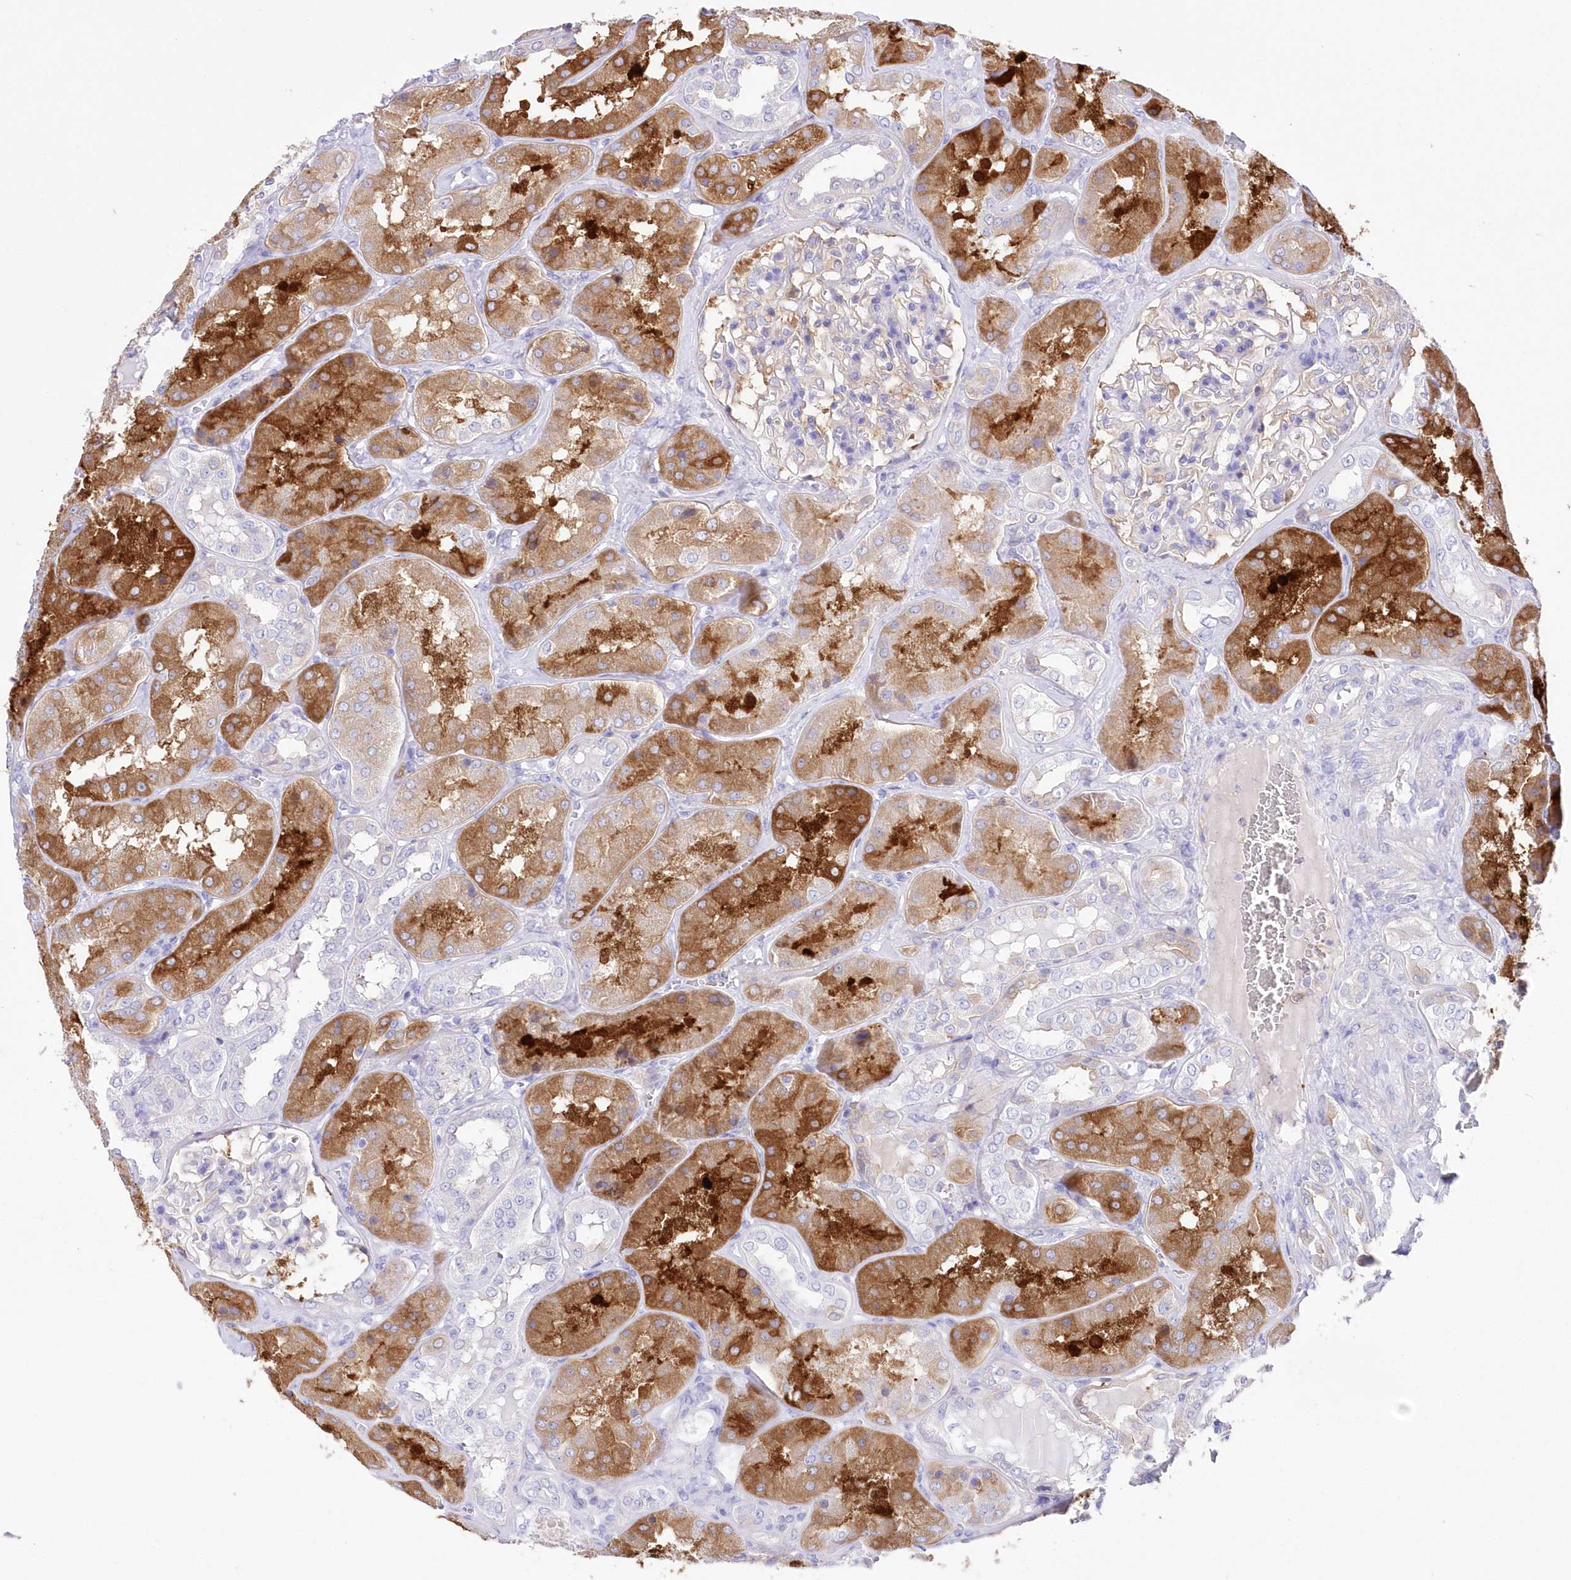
{"staining": {"intensity": "negative", "quantity": "none", "location": "none"}, "tissue": "kidney", "cell_type": "Cells in glomeruli", "image_type": "normal", "snomed": [{"axis": "morphology", "description": "Normal tissue, NOS"}, {"axis": "topography", "description": "Kidney"}], "caption": "DAB immunohistochemical staining of unremarkable kidney shows no significant expression in cells in glomeruli.", "gene": "DNAJC19", "patient": {"sex": "female", "age": 56}}